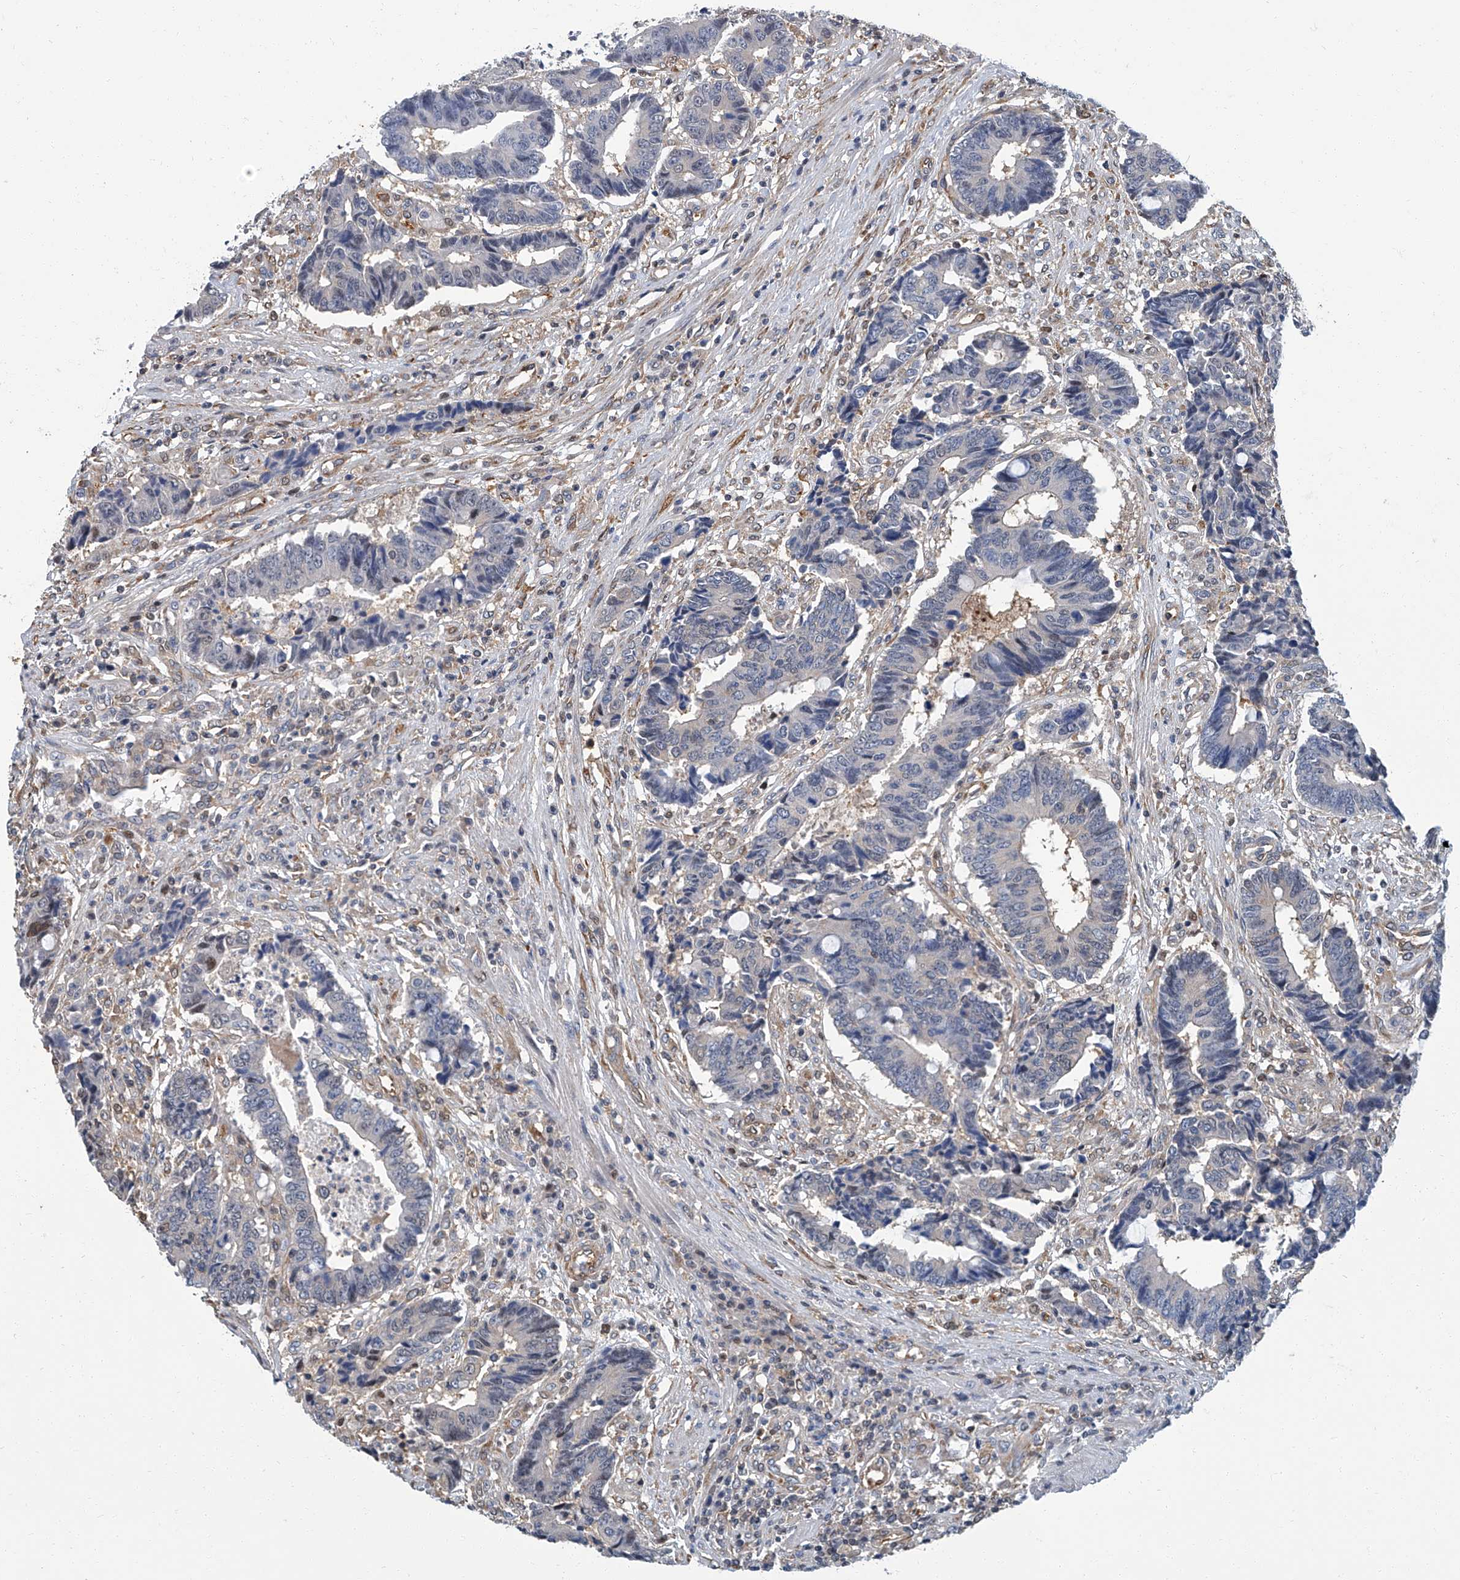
{"staining": {"intensity": "negative", "quantity": "none", "location": "none"}, "tissue": "colorectal cancer", "cell_type": "Tumor cells", "image_type": "cancer", "snomed": [{"axis": "morphology", "description": "Adenocarcinoma, NOS"}, {"axis": "topography", "description": "Rectum"}], "caption": "An immunohistochemistry photomicrograph of colorectal cancer (adenocarcinoma) is shown. There is no staining in tumor cells of colorectal cancer (adenocarcinoma). (DAB immunohistochemistry (IHC) visualized using brightfield microscopy, high magnification).", "gene": "PSMB10", "patient": {"sex": "male", "age": 84}}